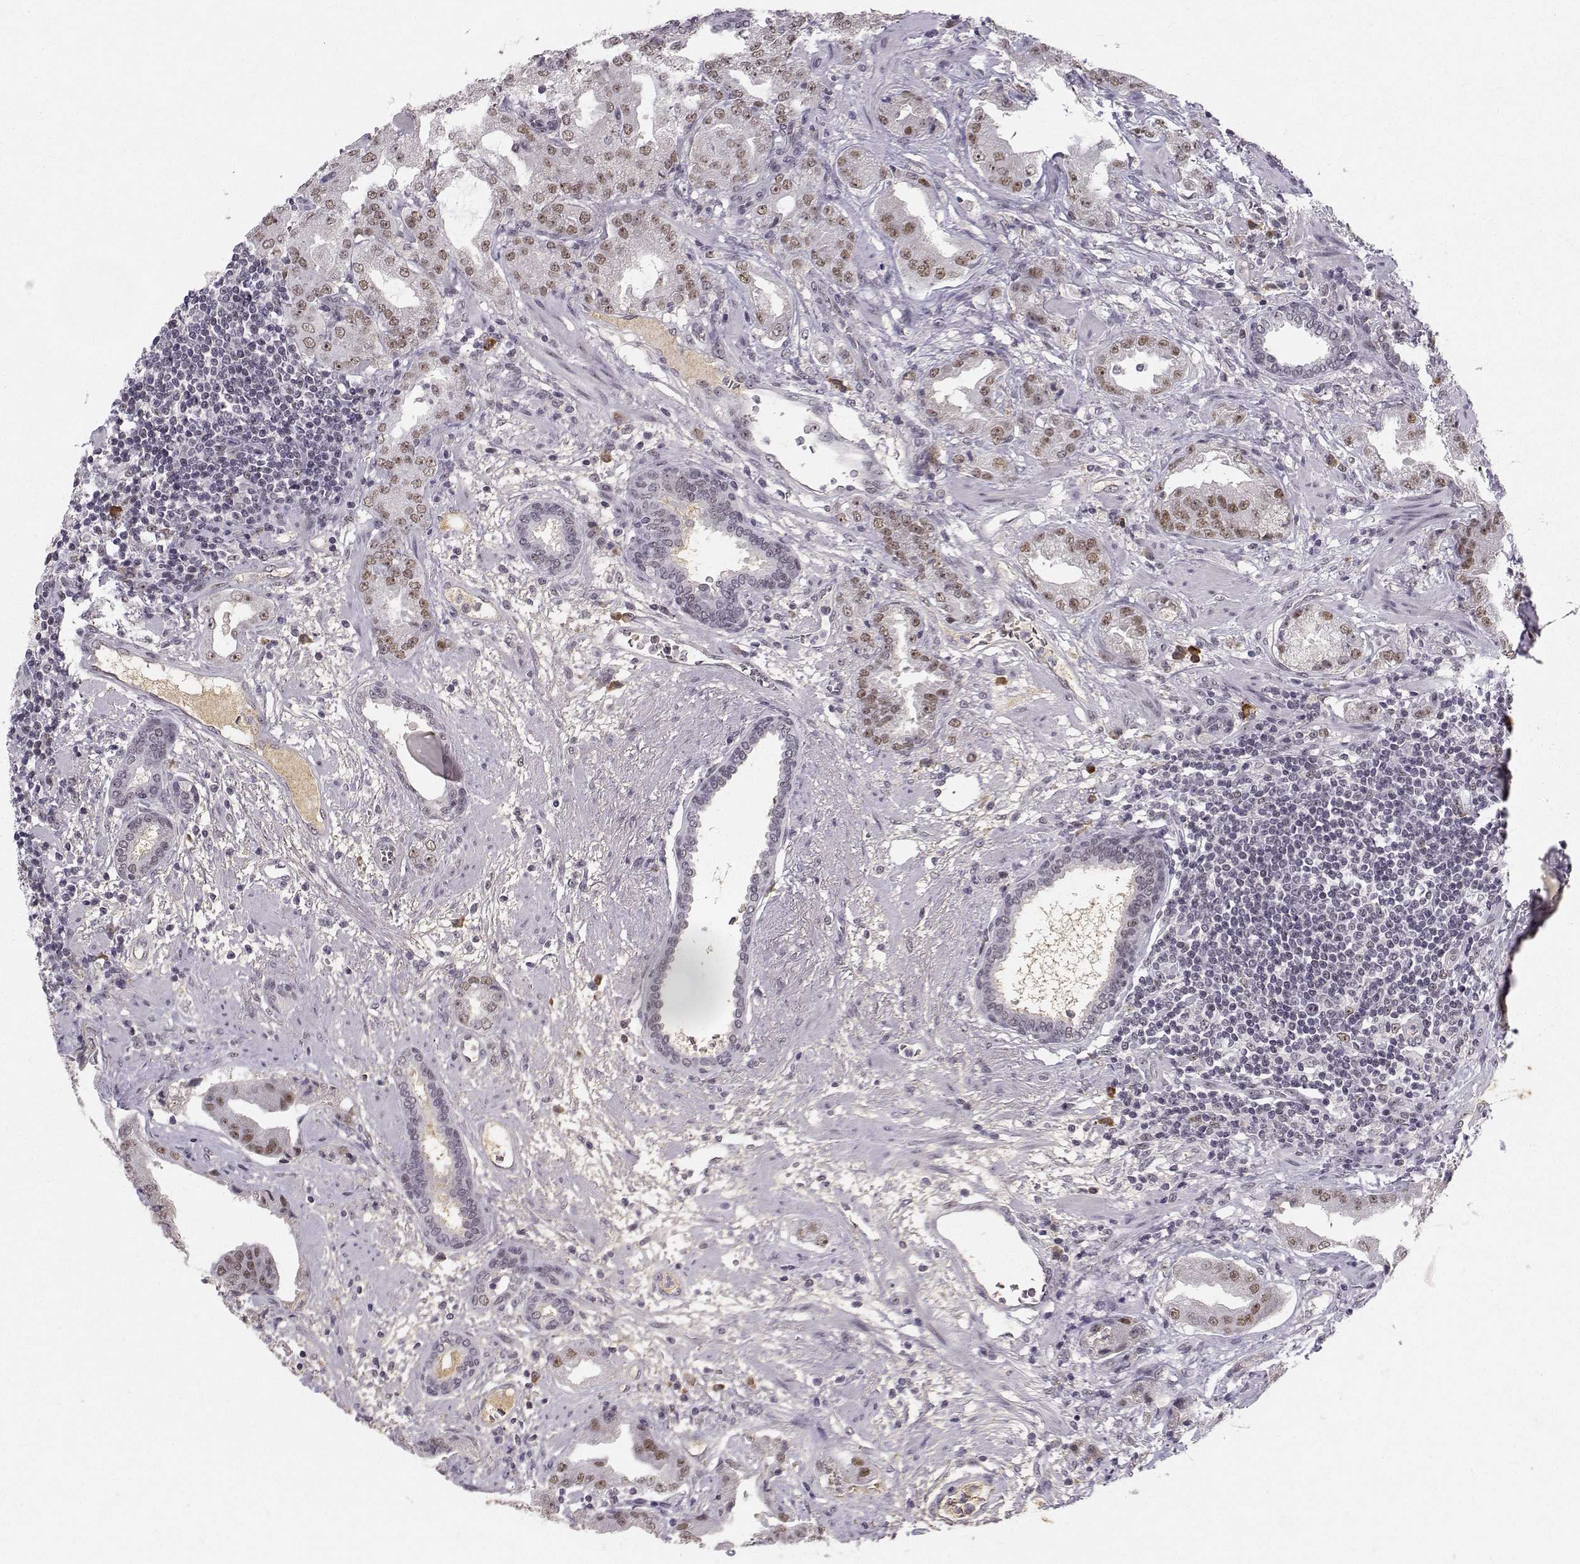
{"staining": {"intensity": "strong", "quantity": "25%-75%", "location": "nuclear"}, "tissue": "prostate cancer", "cell_type": "Tumor cells", "image_type": "cancer", "snomed": [{"axis": "morphology", "description": "Adenocarcinoma, Low grade"}, {"axis": "topography", "description": "Prostate"}], "caption": "Immunohistochemistry (IHC) of human low-grade adenocarcinoma (prostate) reveals high levels of strong nuclear positivity in approximately 25%-75% of tumor cells.", "gene": "RPP38", "patient": {"sex": "male", "age": 62}}